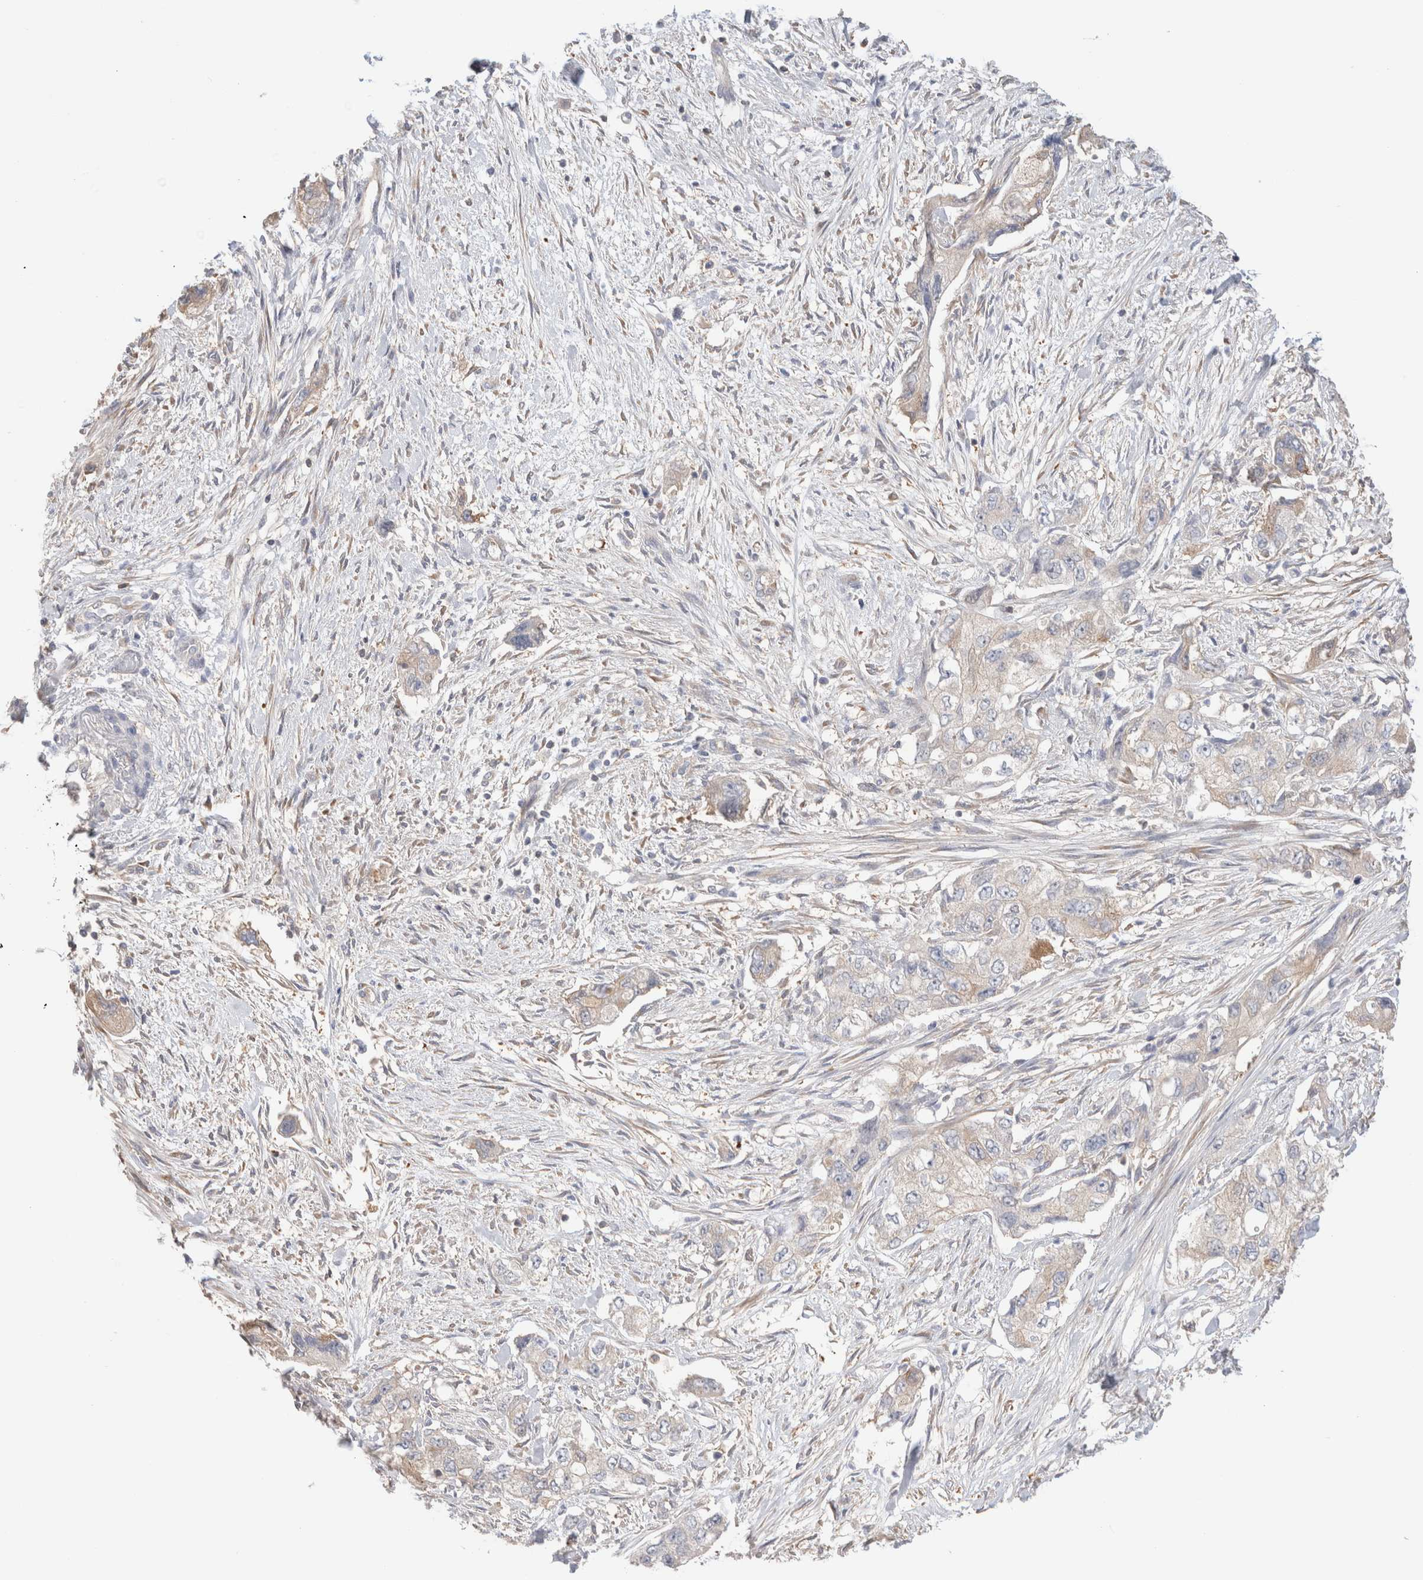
{"staining": {"intensity": "weak", "quantity": "<25%", "location": "cytoplasmic/membranous"}, "tissue": "pancreatic cancer", "cell_type": "Tumor cells", "image_type": "cancer", "snomed": [{"axis": "morphology", "description": "Adenocarcinoma, NOS"}, {"axis": "topography", "description": "Pancreas"}], "caption": "This is an immunohistochemistry (IHC) histopathology image of human pancreatic adenocarcinoma. There is no staining in tumor cells.", "gene": "CAPN2", "patient": {"sex": "female", "age": 73}}